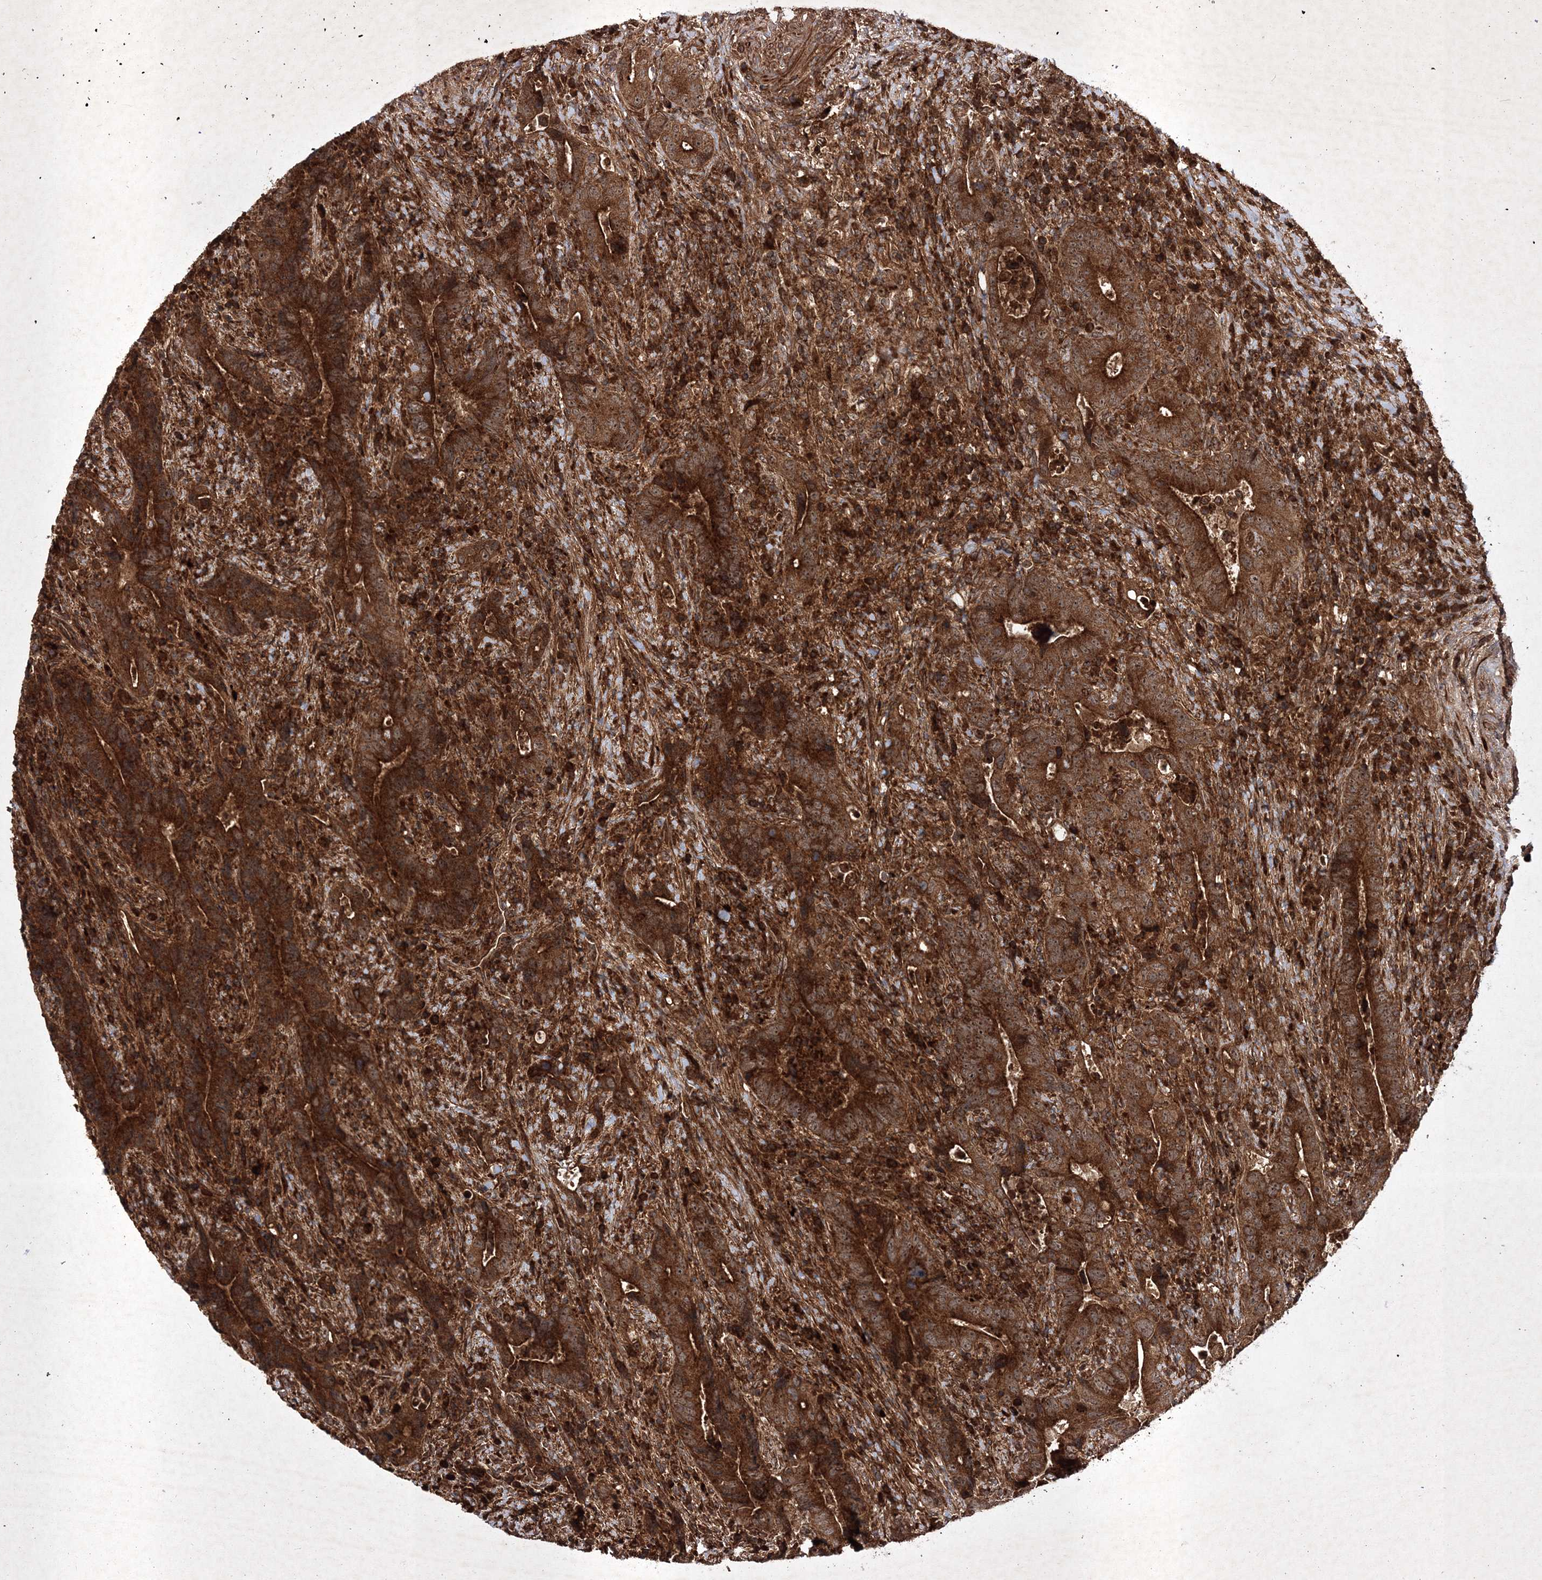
{"staining": {"intensity": "strong", "quantity": ">75%", "location": "cytoplasmic/membranous"}, "tissue": "colorectal cancer", "cell_type": "Tumor cells", "image_type": "cancer", "snomed": [{"axis": "morphology", "description": "Adenocarcinoma, NOS"}, {"axis": "topography", "description": "Colon"}], "caption": "Brown immunohistochemical staining in human adenocarcinoma (colorectal) exhibits strong cytoplasmic/membranous staining in about >75% of tumor cells.", "gene": "DNAJC13", "patient": {"sex": "female", "age": 75}}